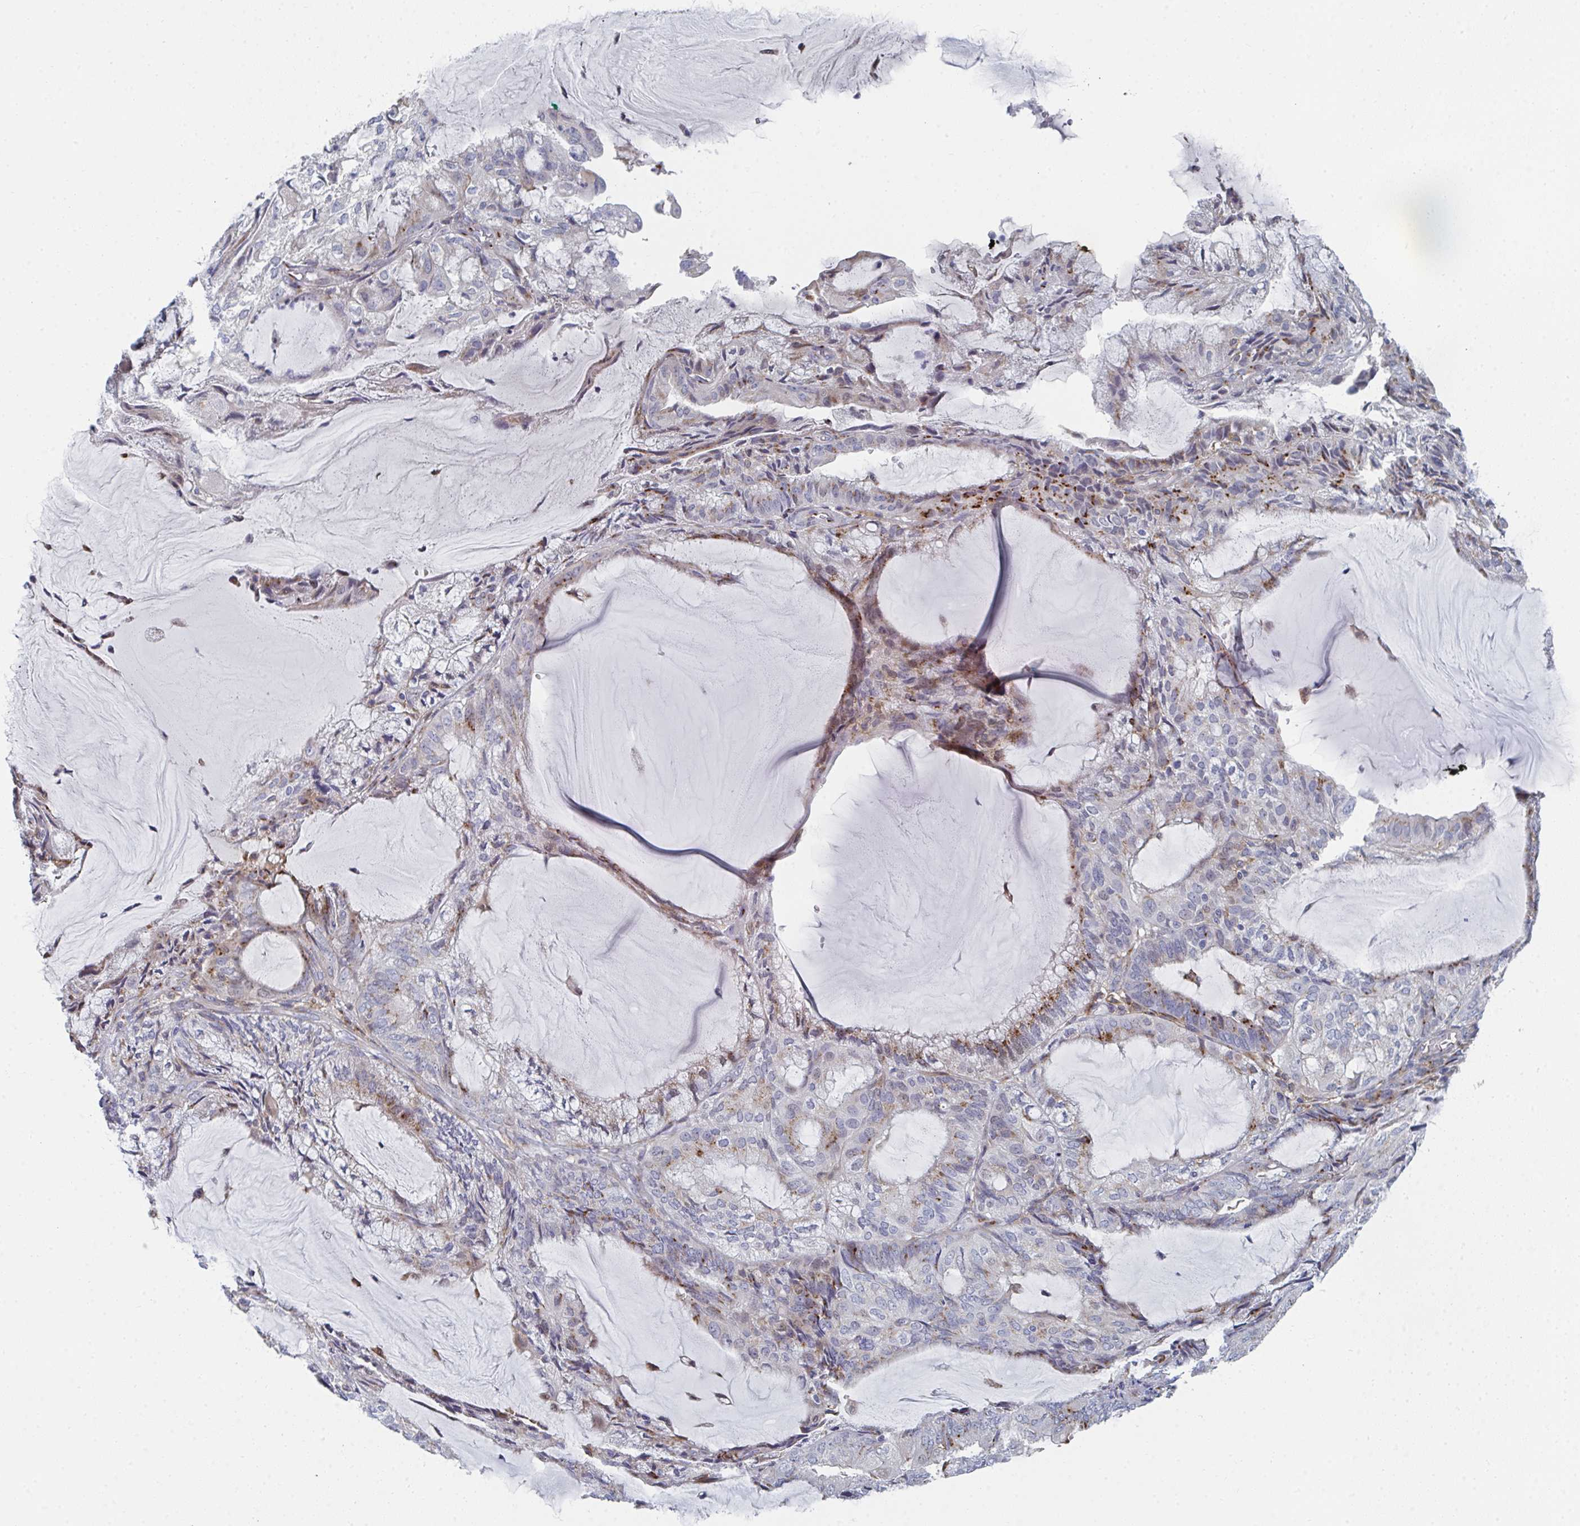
{"staining": {"intensity": "moderate", "quantity": "25%-75%", "location": "cytoplasmic/membranous"}, "tissue": "endometrial cancer", "cell_type": "Tumor cells", "image_type": "cancer", "snomed": [{"axis": "morphology", "description": "Adenocarcinoma, NOS"}, {"axis": "topography", "description": "Endometrium"}], "caption": "Immunohistochemical staining of endometrial cancer demonstrates moderate cytoplasmic/membranous protein expression in about 25%-75% of tumor cells.", "gene": "PSMG1", "patient": {"sex": "female", "age": 81}}